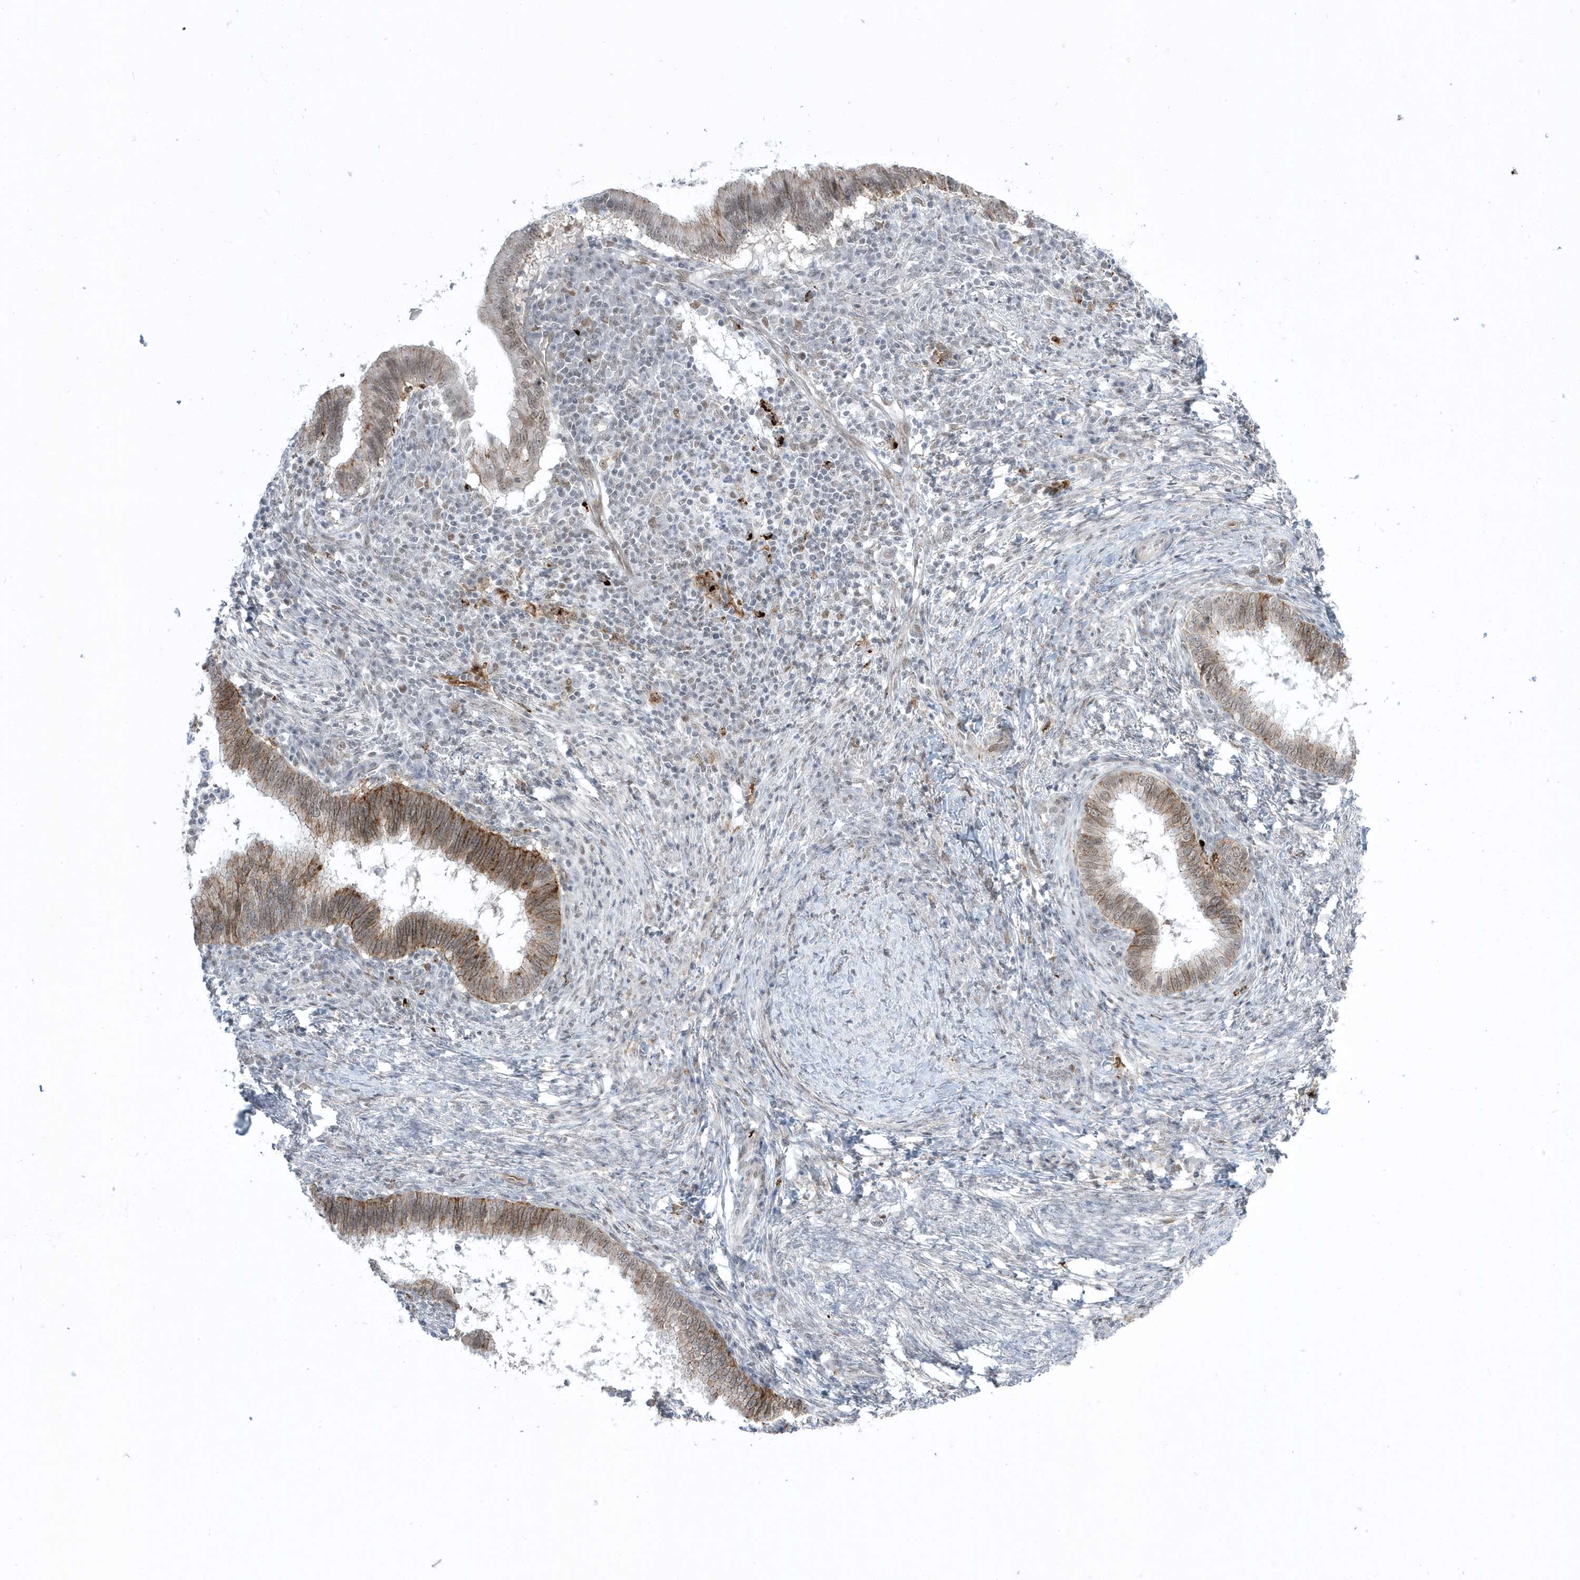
{"staining": {"intensity": "moderate", "quantity": ">75%", "location": "cytoplasmic/membranous,nuclear"}, "tissue": "cervical cancer", "cell_type": "Tumor cells", "image_type": "cancer", "snomed": [{"axis": "morphology", "description": "Adenocarcinoma, NOS"}, {"axis": "topography", "description": "Cervix"}], "caption": "Protein staining of cervical cancer tissue demonstrates moderate cytoplasmic/membranous and nuclear expression in approximately >75% of tumor cells.", "gene": "ADAMTSL3", "patient": {"sex": "female", "age": 36}}